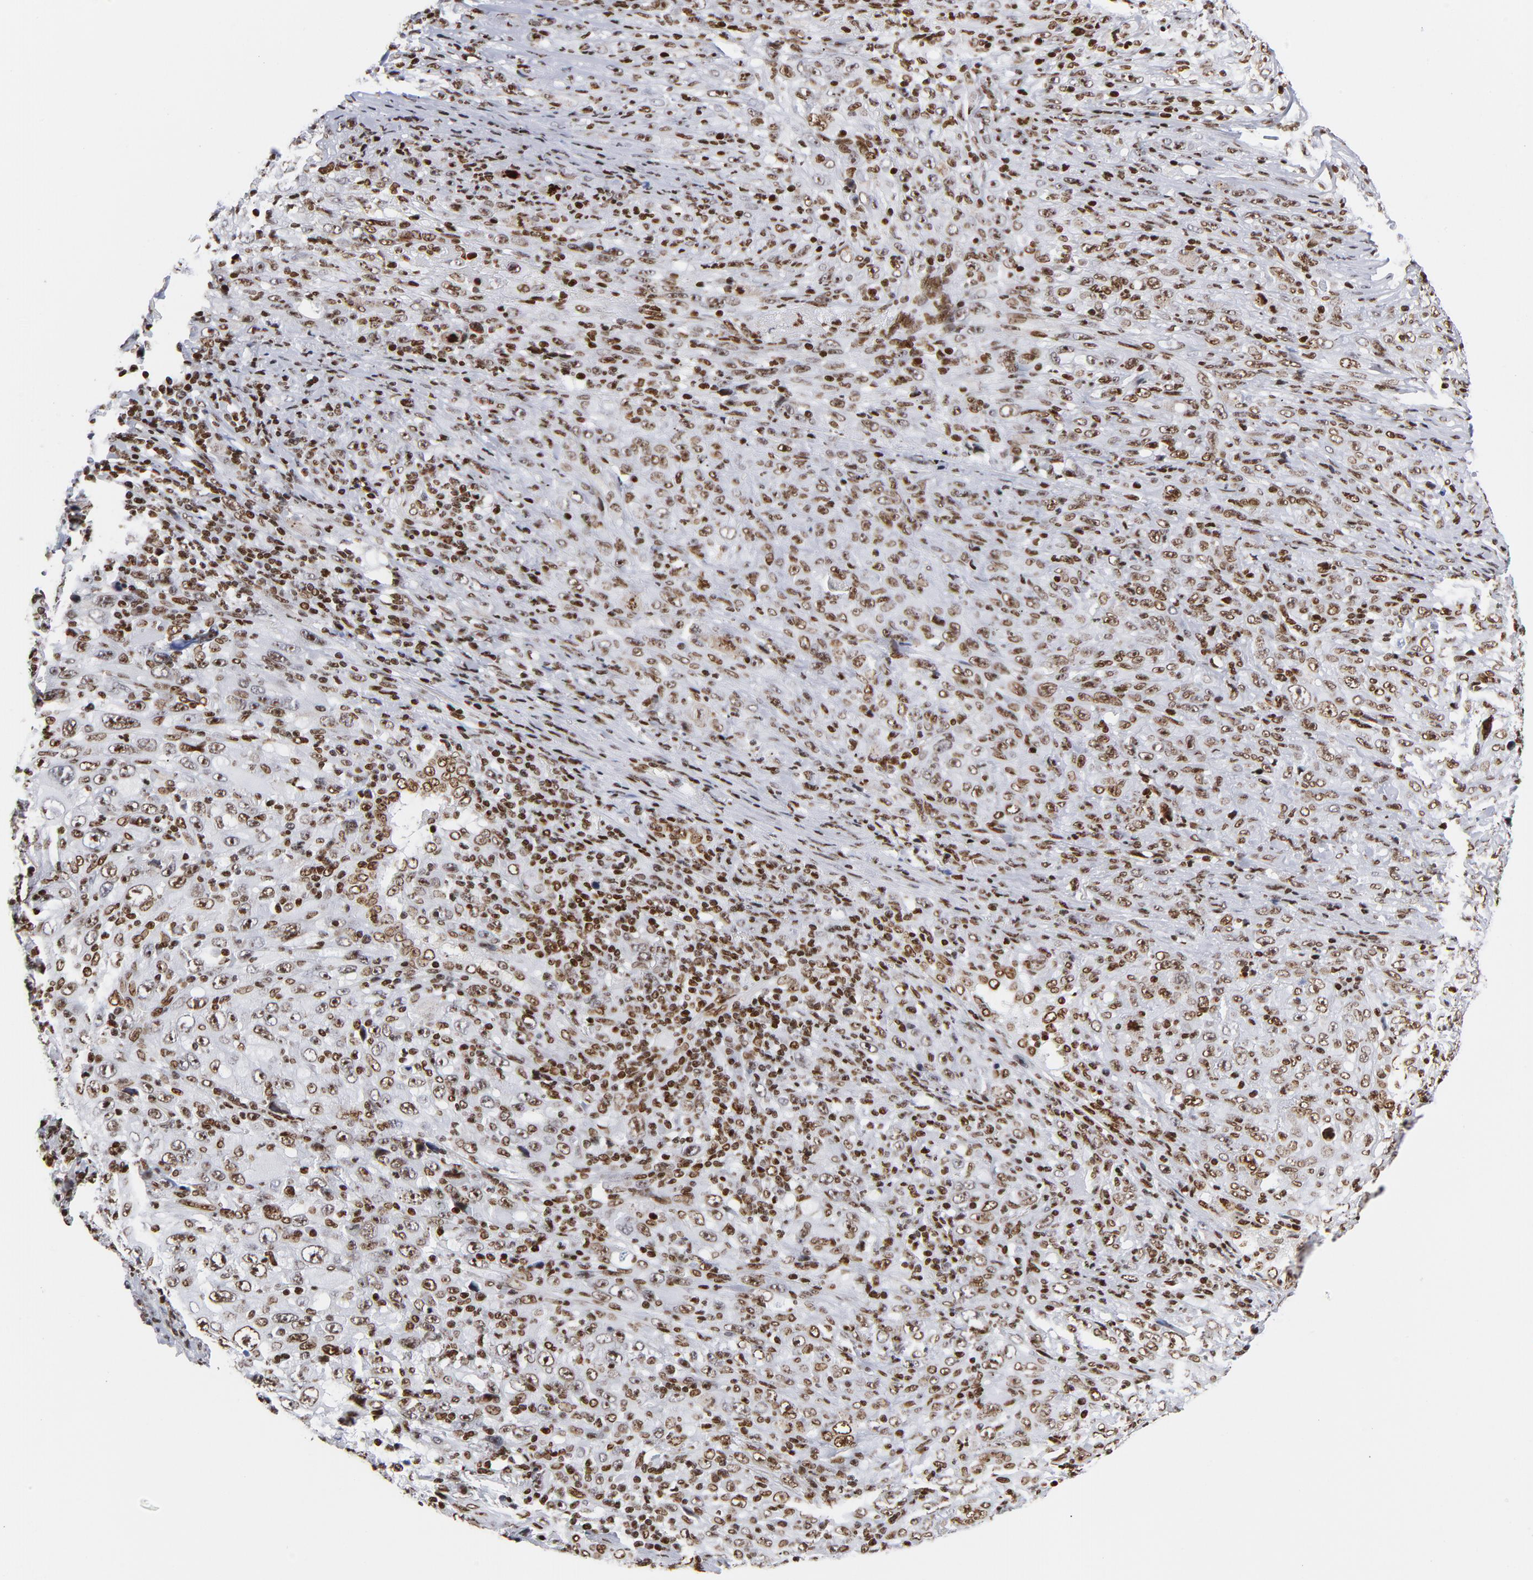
{"staining": {"intensity": "moderate", "quantity": ">75%", "location": "cytoplasmic/membranous,nuclear"}, "tissue": "melanoma", "cell_type": "Tumor cells", "image_type": "cancer", "snomed": [{"axis": "morphology", "description": "Malignant melanoma, Metastatic site"}, {"axis": "topography", "description": "Skin"}], "caption": "Immunohistochemical staining of human melanoma shows medium levels of moderate cytoplasmic/membranous and nuclear protein positivity in about >75% of tumor cells.", "gene": "TOP2B", "patient": {"sex": "female", "age": 56}}